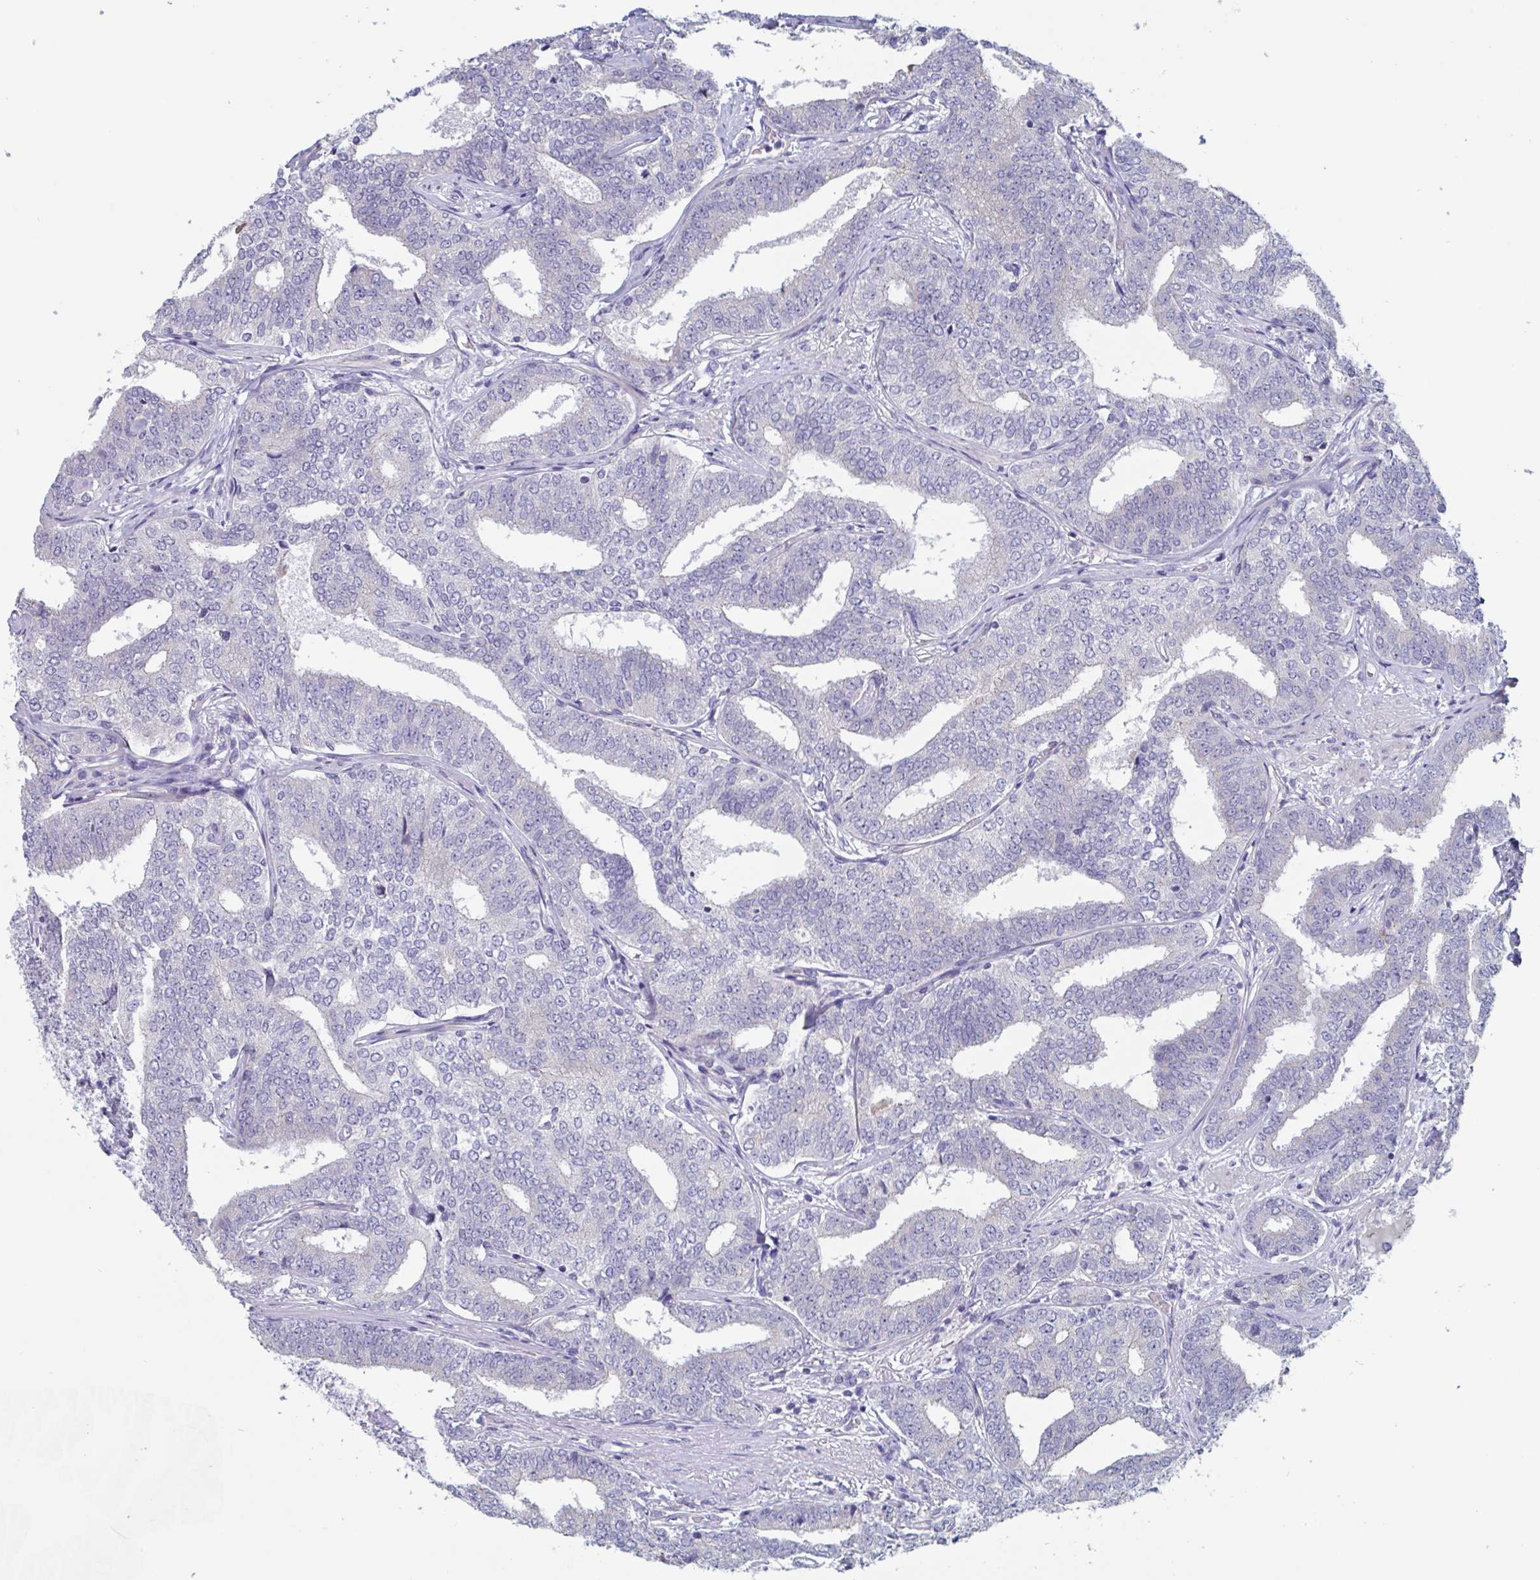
{"staining": {"intensity": "negative", "quantity": "none", "location": "none"}, "tissue": "prostate cancer", "cell_type": "Tumor cells", "image_type": "cancer", "snomed": [{"axis": "morphology", "description": "Adenocarcinoma, High grade"}, {"axis": "topography", "description": "Prostate"}], "caption": "A photomicrograph of human prostate cancer is negative for staining in tumor cells.", "gene": "ST14", "patient": {"sex": "male", "age": 72}}